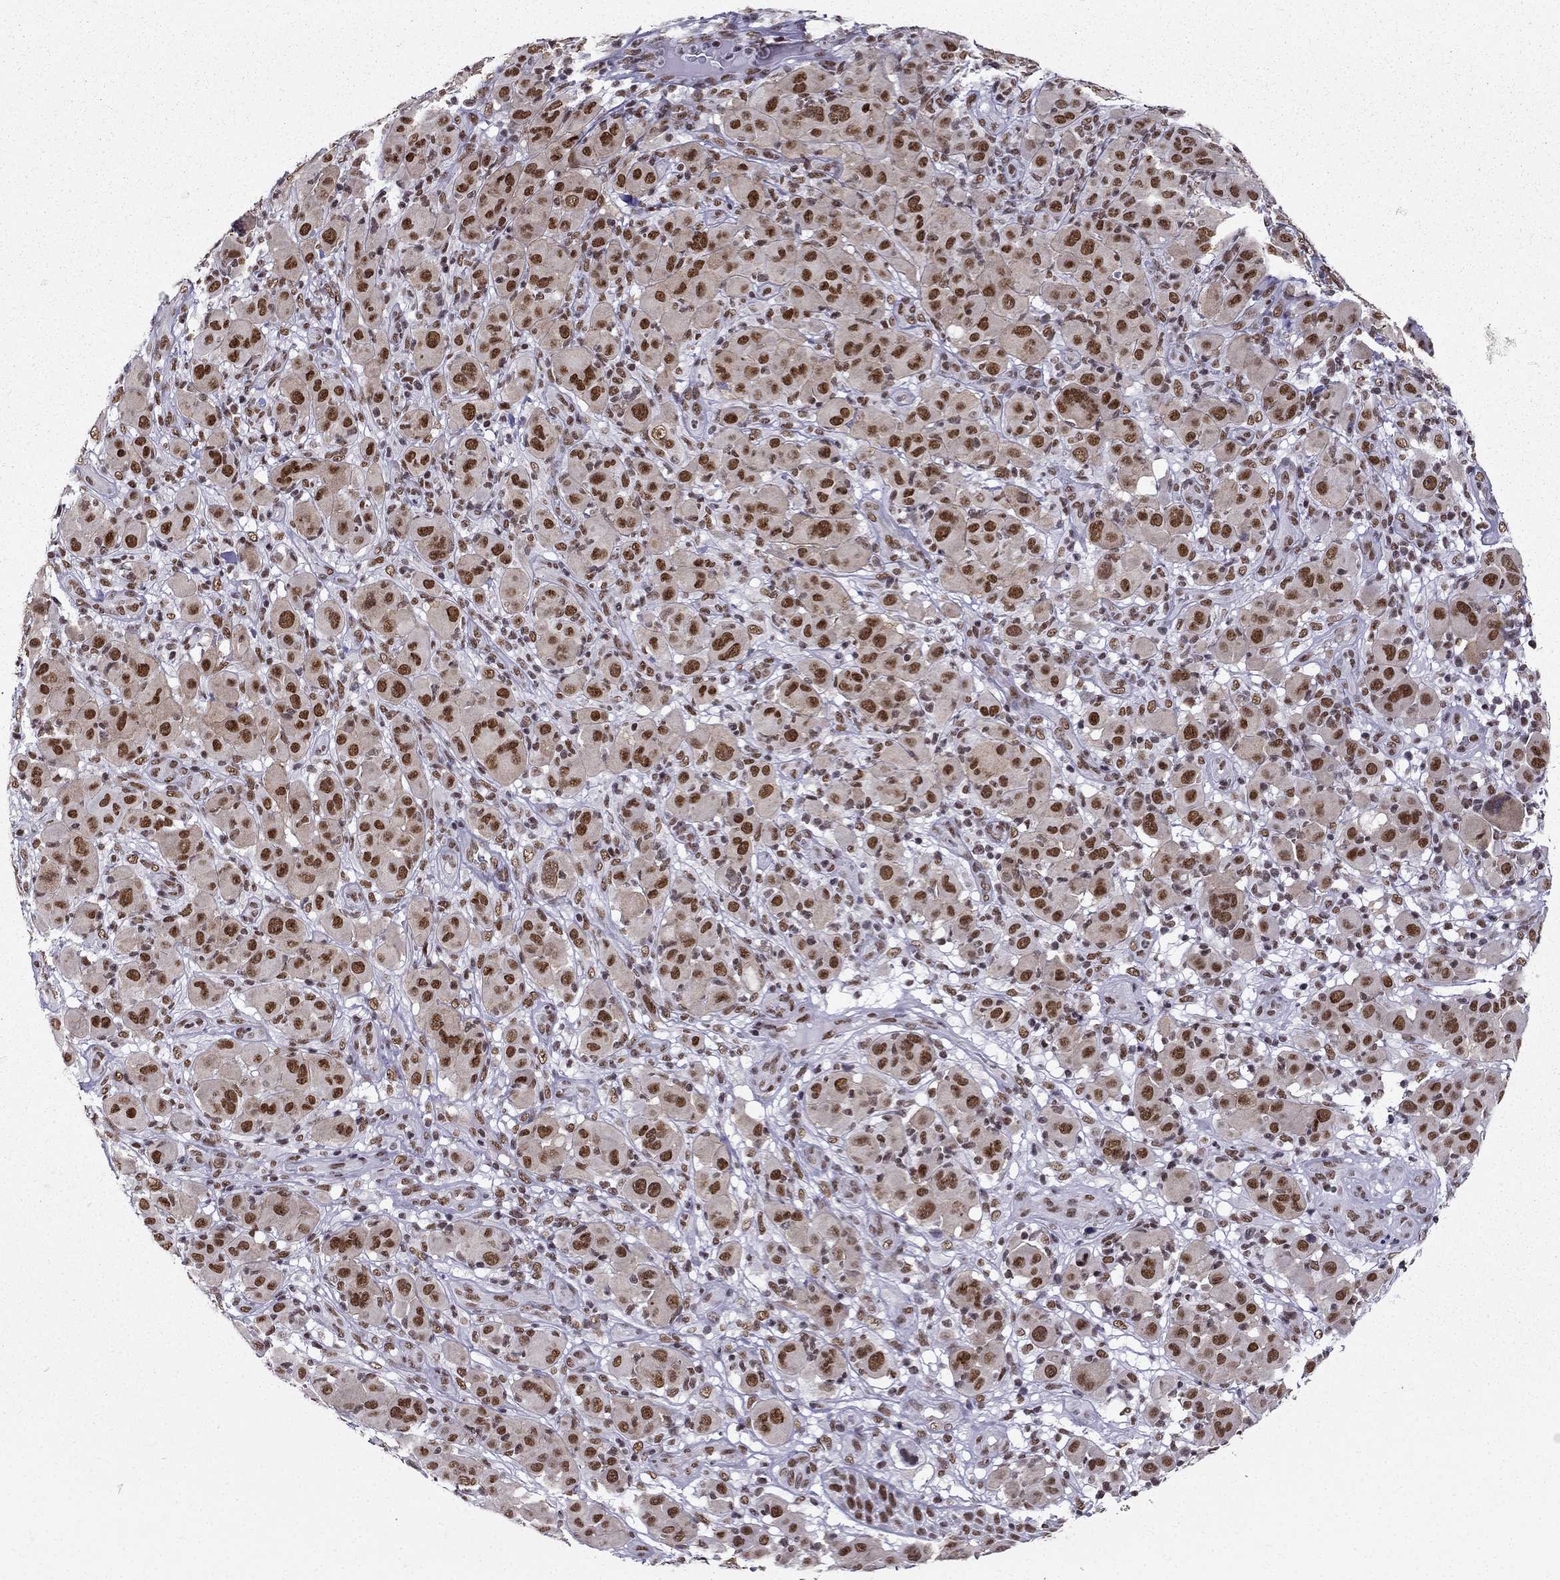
{"staining": {"intensity": "strong", "quantity": ">75%", "location": "nuclear"}, "tissue": "melanoma", "cell_type": "Tumor cells", "image_type": "cancer", "snomed": [{"axis": "morphology", "description": "Malignant melanoma, NOS"}, {"axis": "topography", "description": "Skin"}], "caption": "A histopathology image showing strong nuclear positivity in approximately >75% of tumor cells in malignant melanoma, as visualized by brown immunohistochemical staining.", "gene": "ZNF420", "patient": {"sex": "female", "age": 87}}